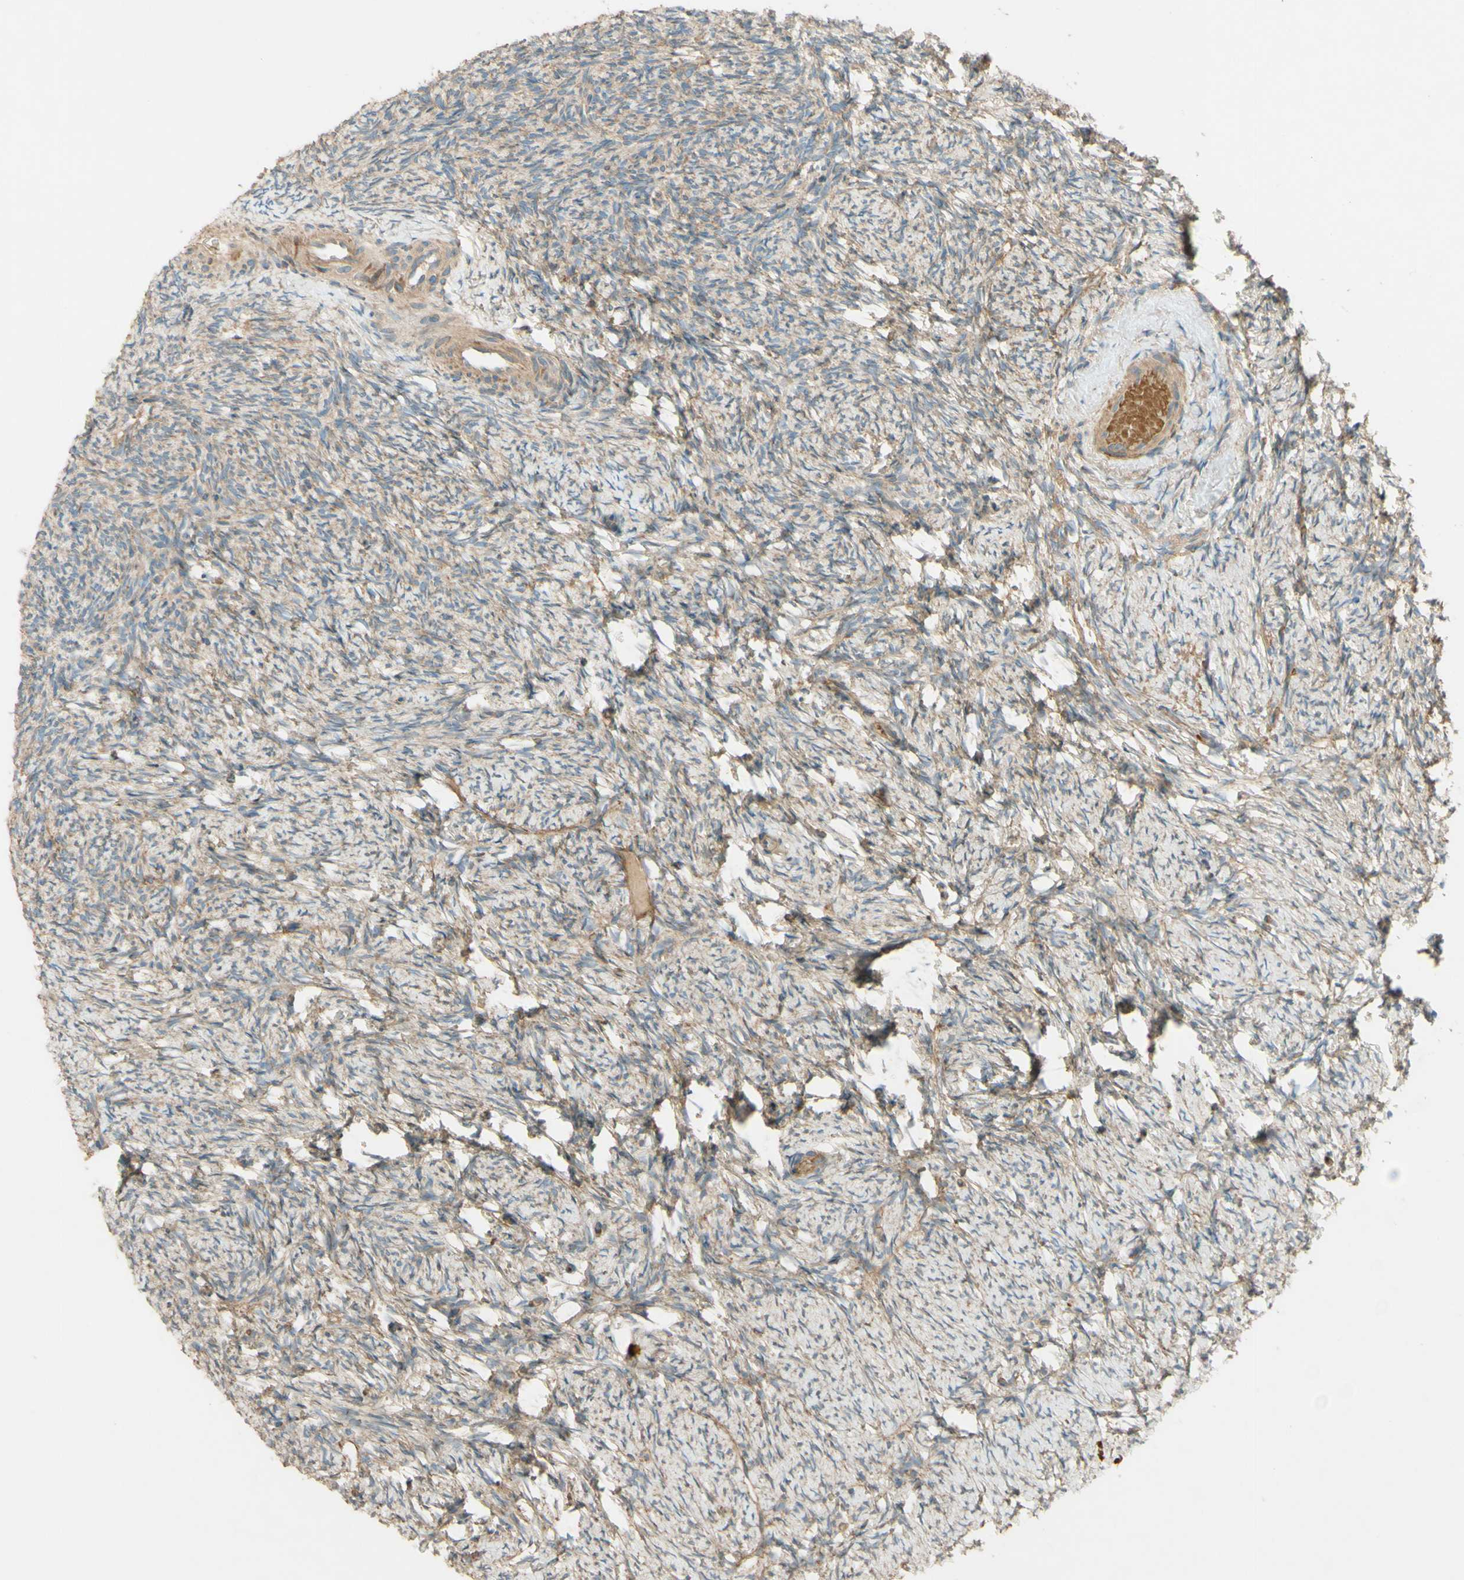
{"staining": {"intensity": "moderate", "quantity": ">75%", "location": "cytoplasmic/membranous"}, "tissue": "ovary", "cell_type": "Ovarian stroma cells", "image_type": "normal", "snomed": [{"axis": "morphology", "description": "Normal tissue, NOS"}, {"axis": "topography", "description": "Ovary"}], "caption": "Normal ovary was stained to show a protein in brown. There is medium levels of moderate cytoplasmic/membranous expression in approximately >75% of ovarian stroma cells. The protein is stained brown, and the nuclei are stained in blue (DAB IHC with brightfield microscopy, high magnification).", "gene": "ADAM17", "patient": {"sex": "female", "age": 60}}